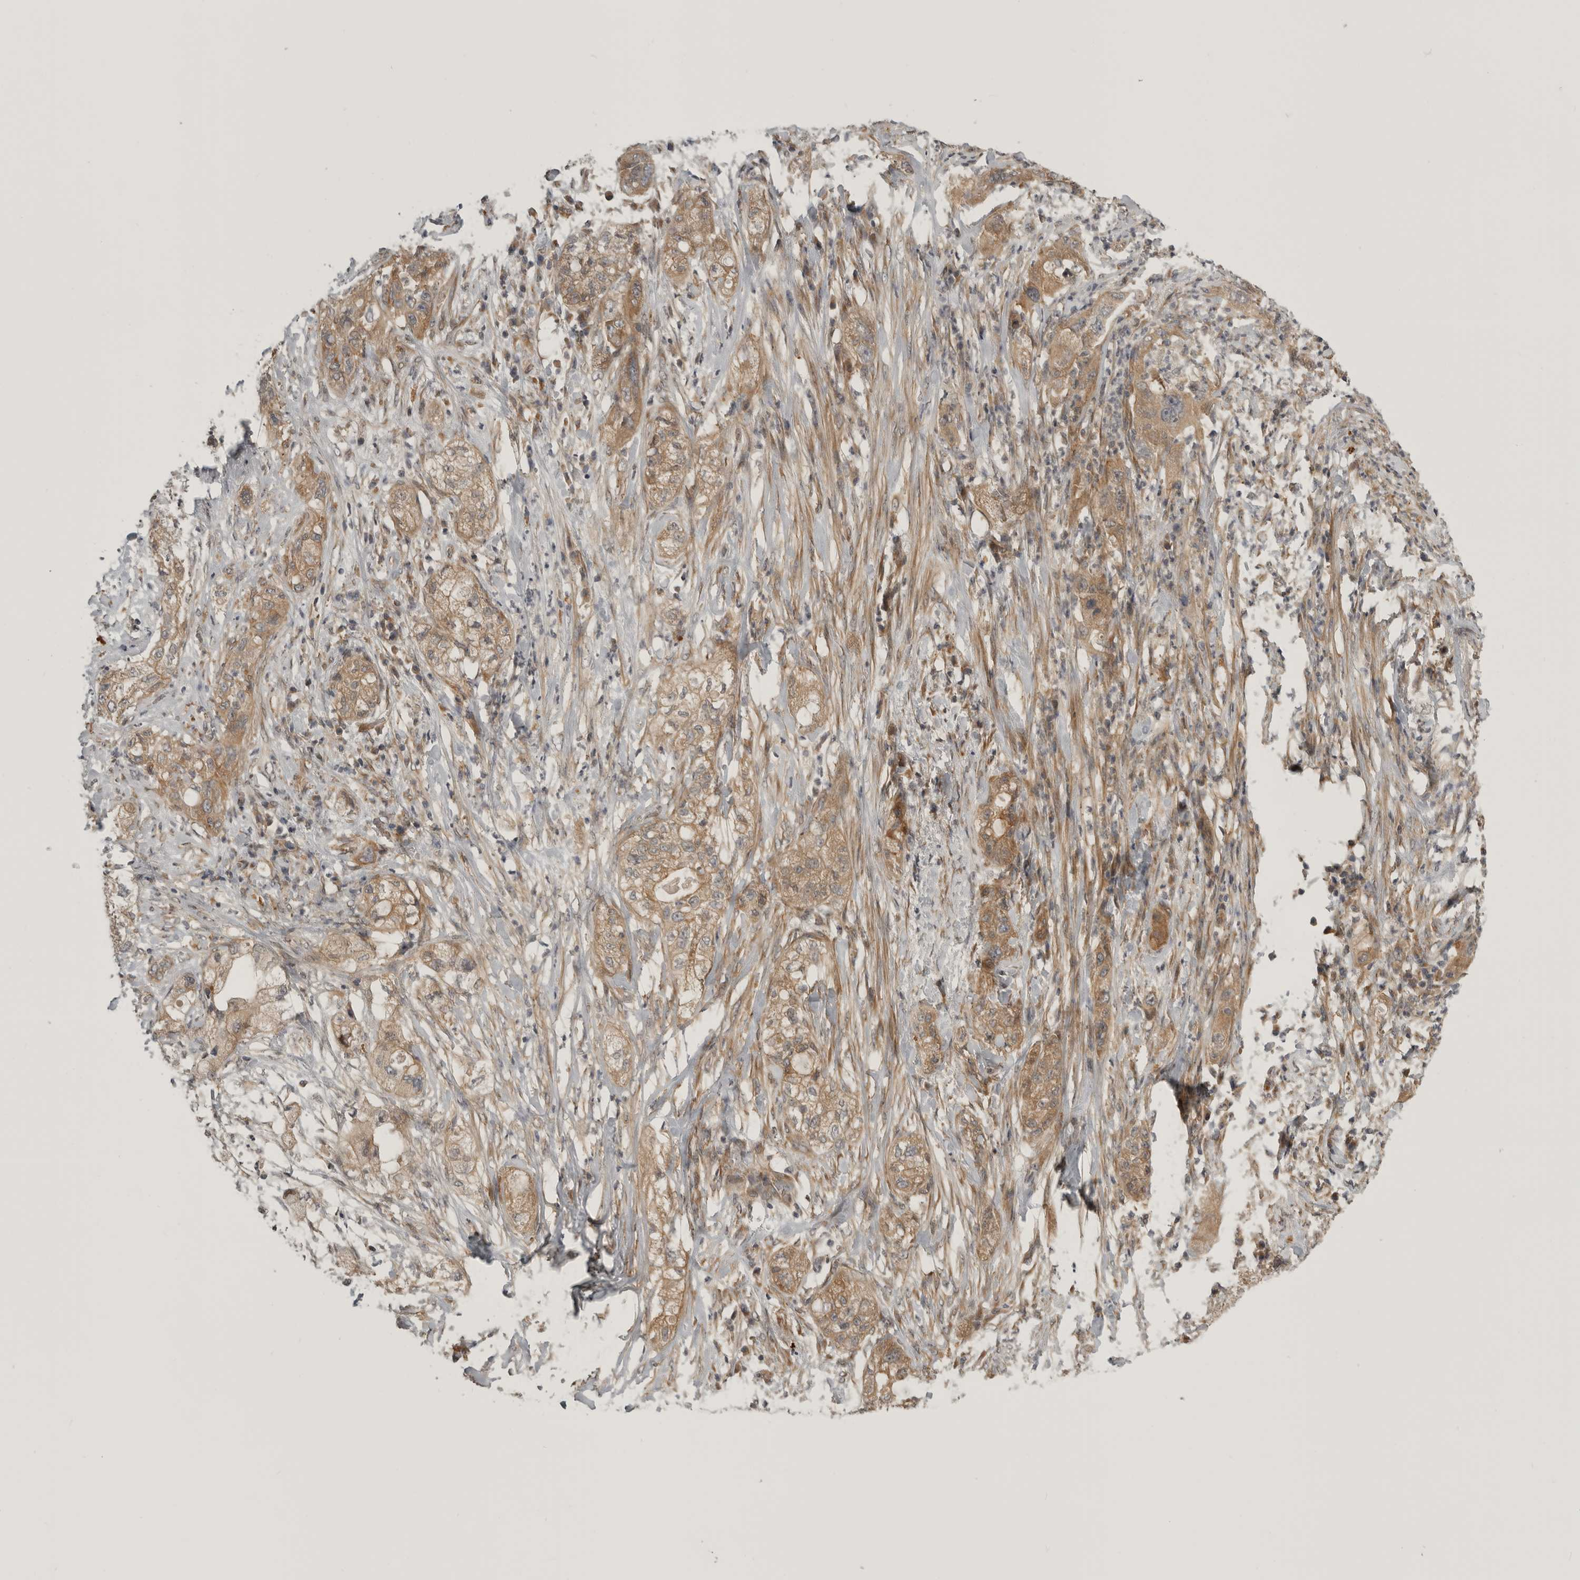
{"staining": {"intensity": "moderate", "quantity": ">75%", "location": "cytoplasmic/membranous"}, "tissue": "pancreatic cancer", "cell_type": "Tumor cells", "image_type": "cancer", "snomed": [{"axis": "morphology", "description": "Adenocarcinoma, NOS"}, {"axis": "topography", "description": "Pancreas"}], "caption": "Immunohistochemical staining of adenocarcinoma (pancreatic) shows medium levels of moderate cytoplasmic/membranous protein positivity in approximately >75% of tumor cells.", "gene": "CUEDC1", "patient": {"sex": "female", "age": 78}}